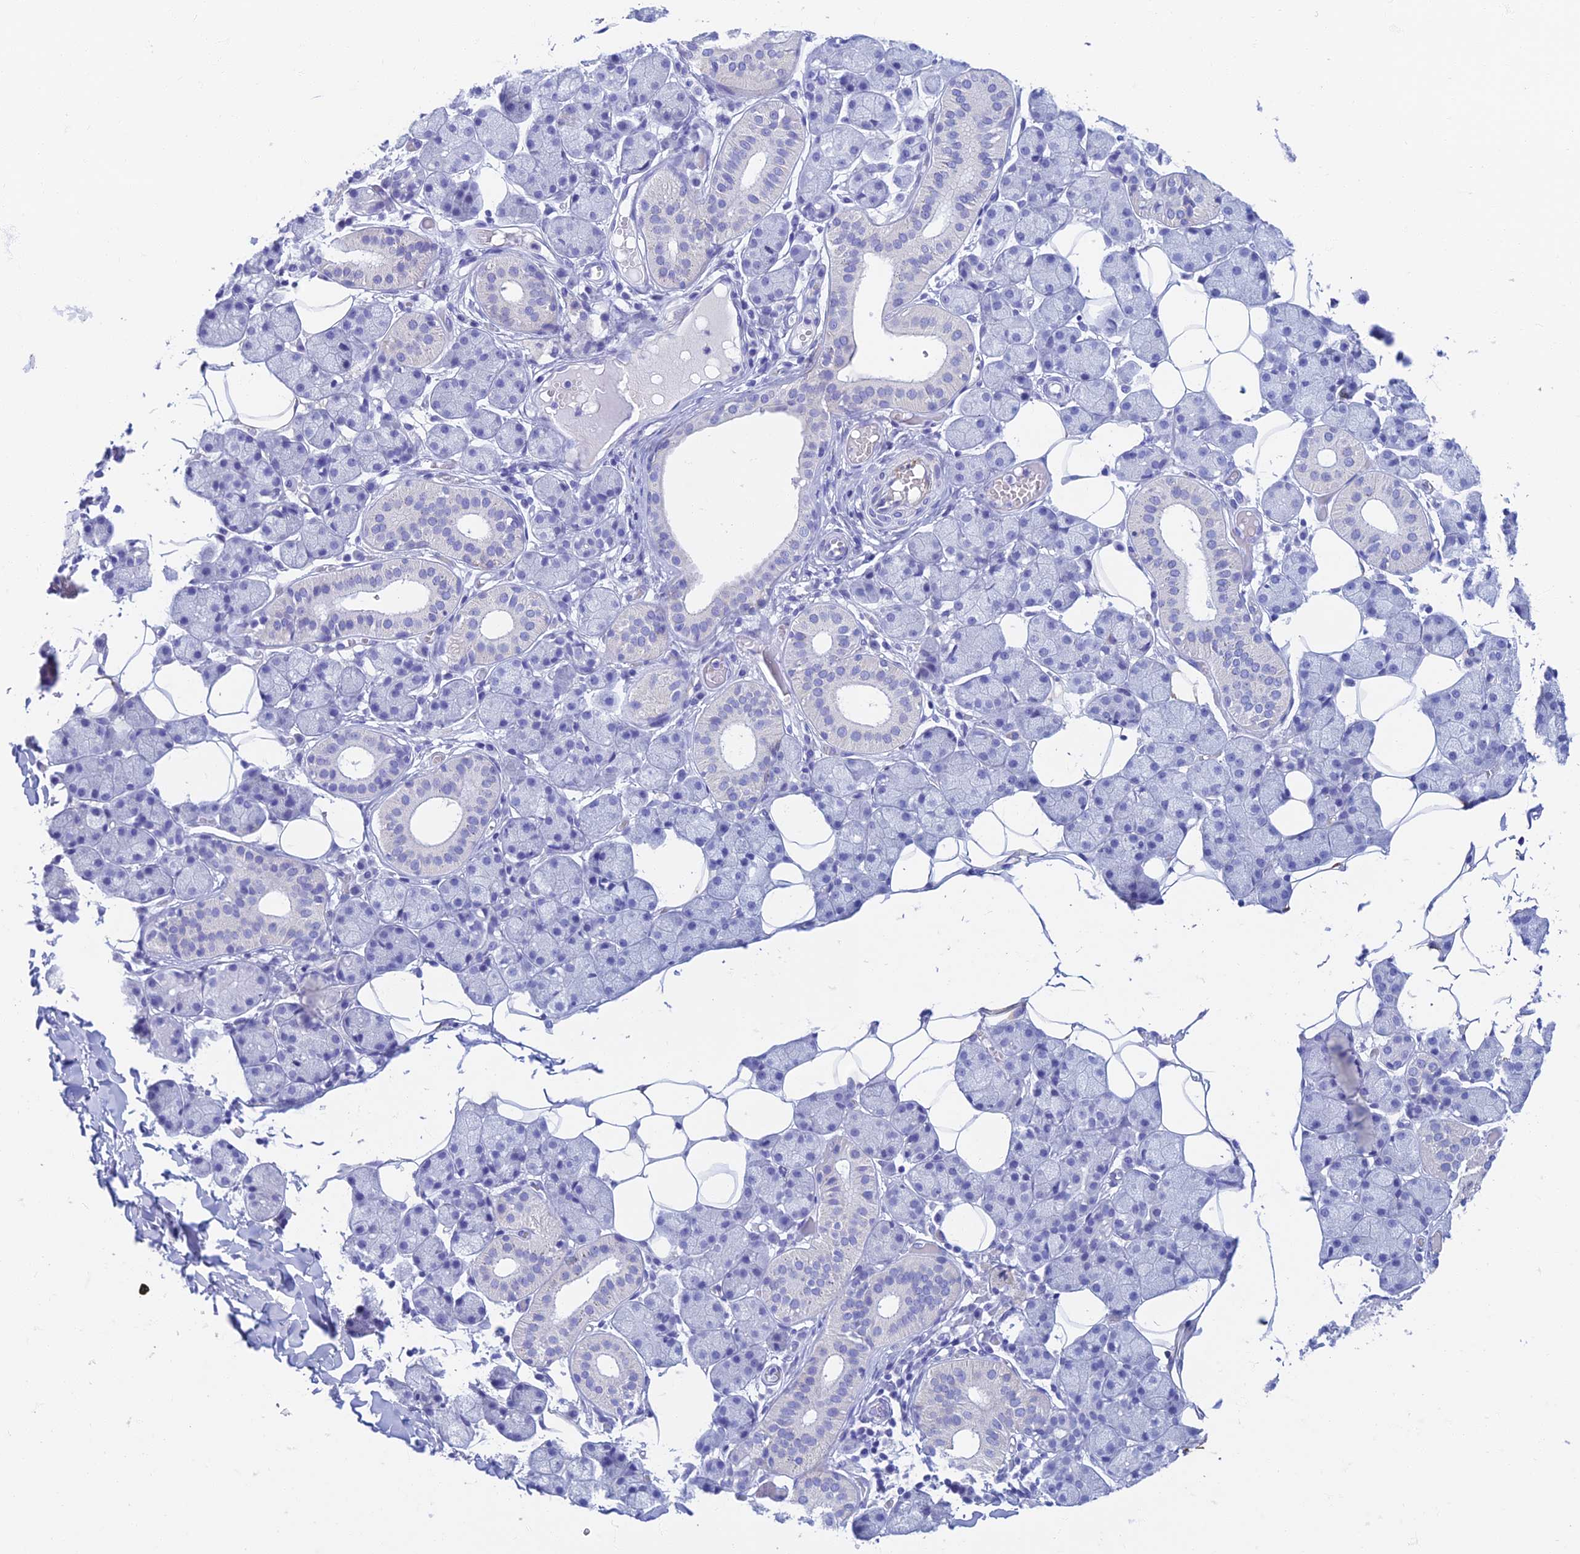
{"staining": {"intensity": "negative", "quantity": "none", "location": "none"}, "tissue": "salivary gland", "cell_type": "Glandular cells", "image_type": "normal", "snomed": [{"axis": "morphology", "description": "Normal tissue, NOS"}, {"axis": "topography", "description": "Salivary gland"}], "caption": "DAB immunohistochemical staining of unremarkable human salivary gland displays no significant positivity in glandular cells.", "gene": "ETFRF1", "patient": {"sex": "female", "age": 33}}